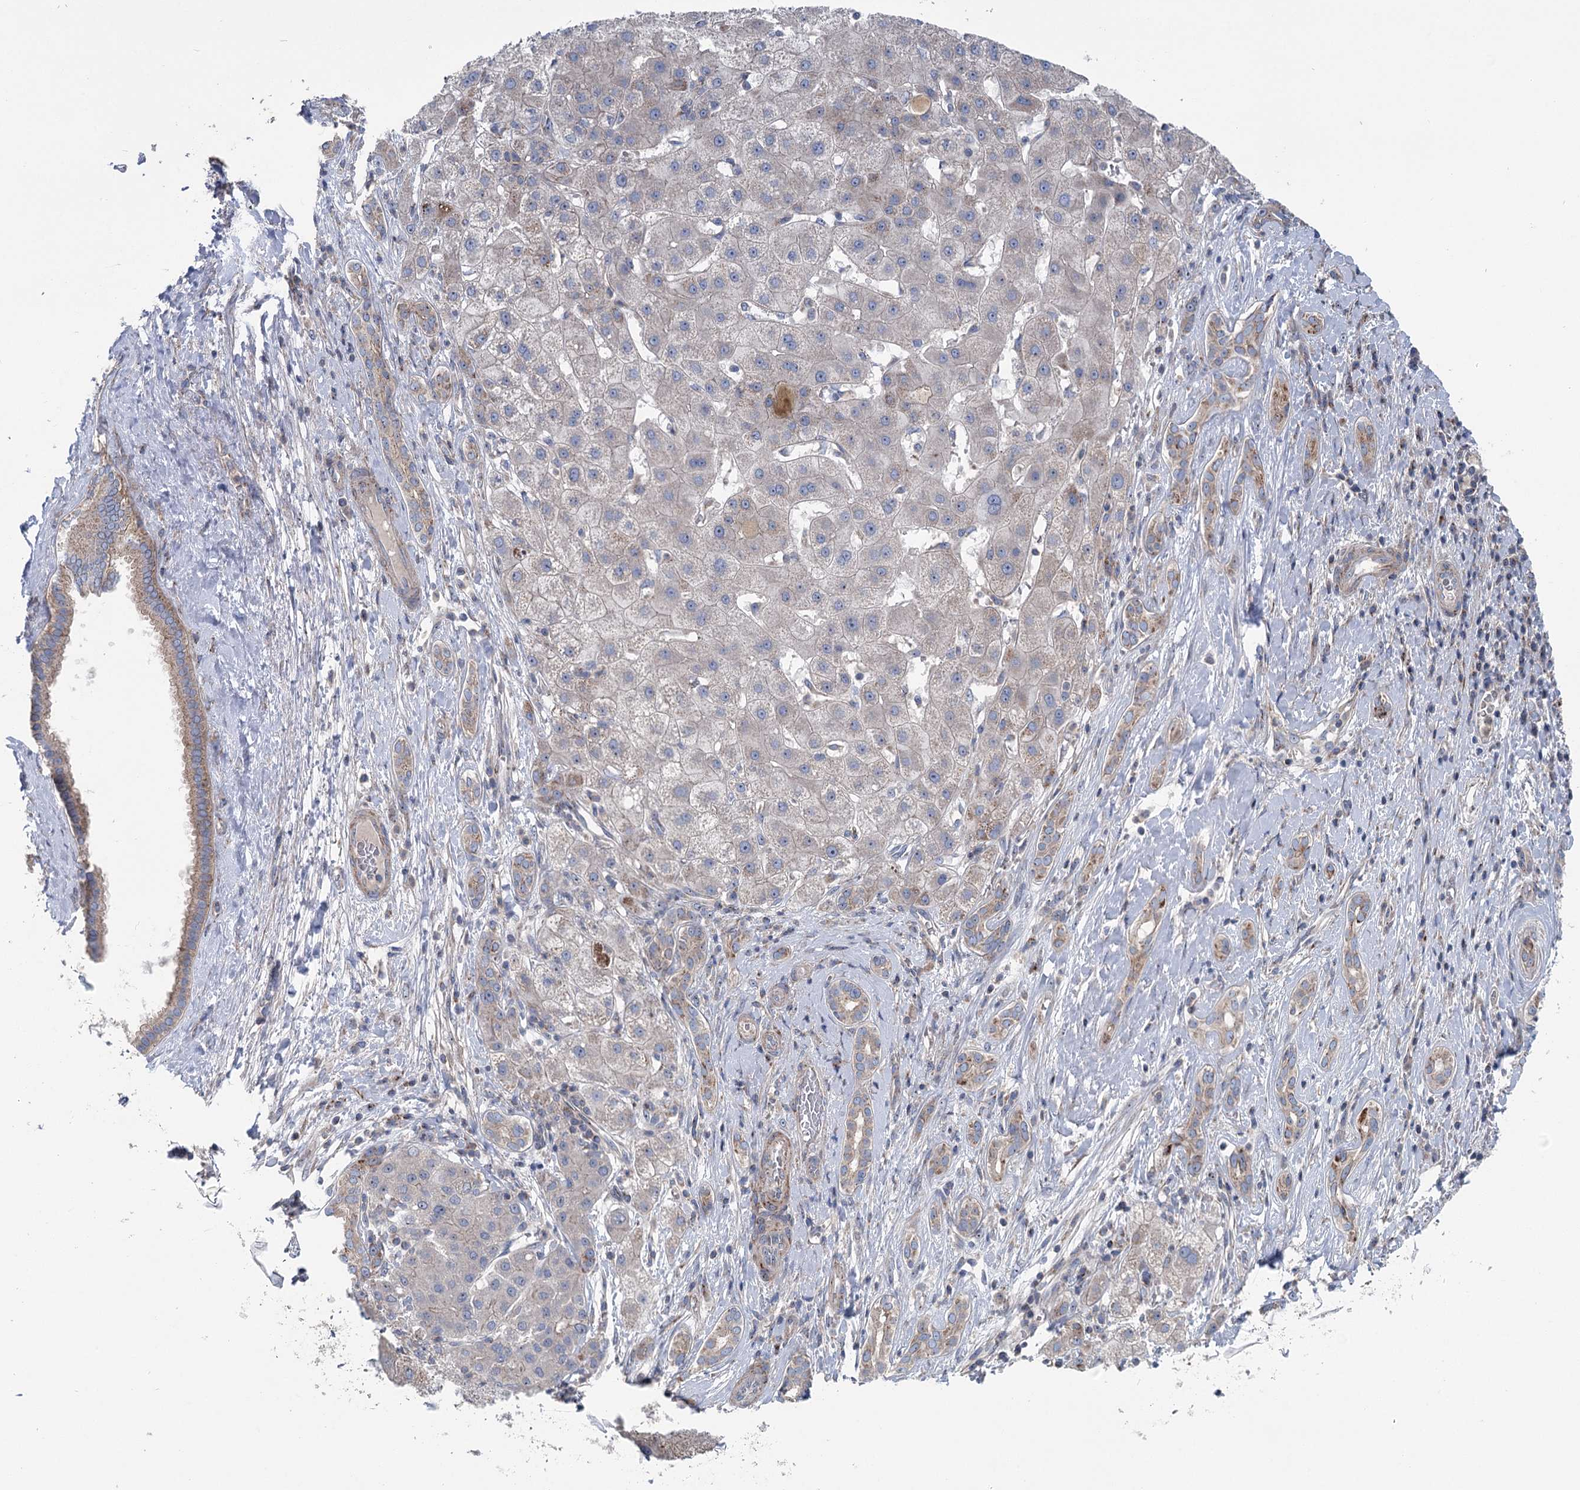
{"staining": {"intensity": "moderate", "quantity": "<25%", "location": "cytoplasmic/membranous"}, "tissue": "liver cancer", "cell_type": "Tumor cells", "image_type": "cancer", "snomed": [{"axis": "morphology", "description": "Carcinoma, Hepatocellular, NOS"}, {"axis": "topography", "description": "Liver"}], "caption": "Moderate cytoplasmic/membranous expression for a protein is present in approximately <25% of tumor cells of liver cancer (hepatocellular carcinoma) using immunohistochemistry.", "gene": "MARK2", "patient": {"sex": "male", "age": 65}}